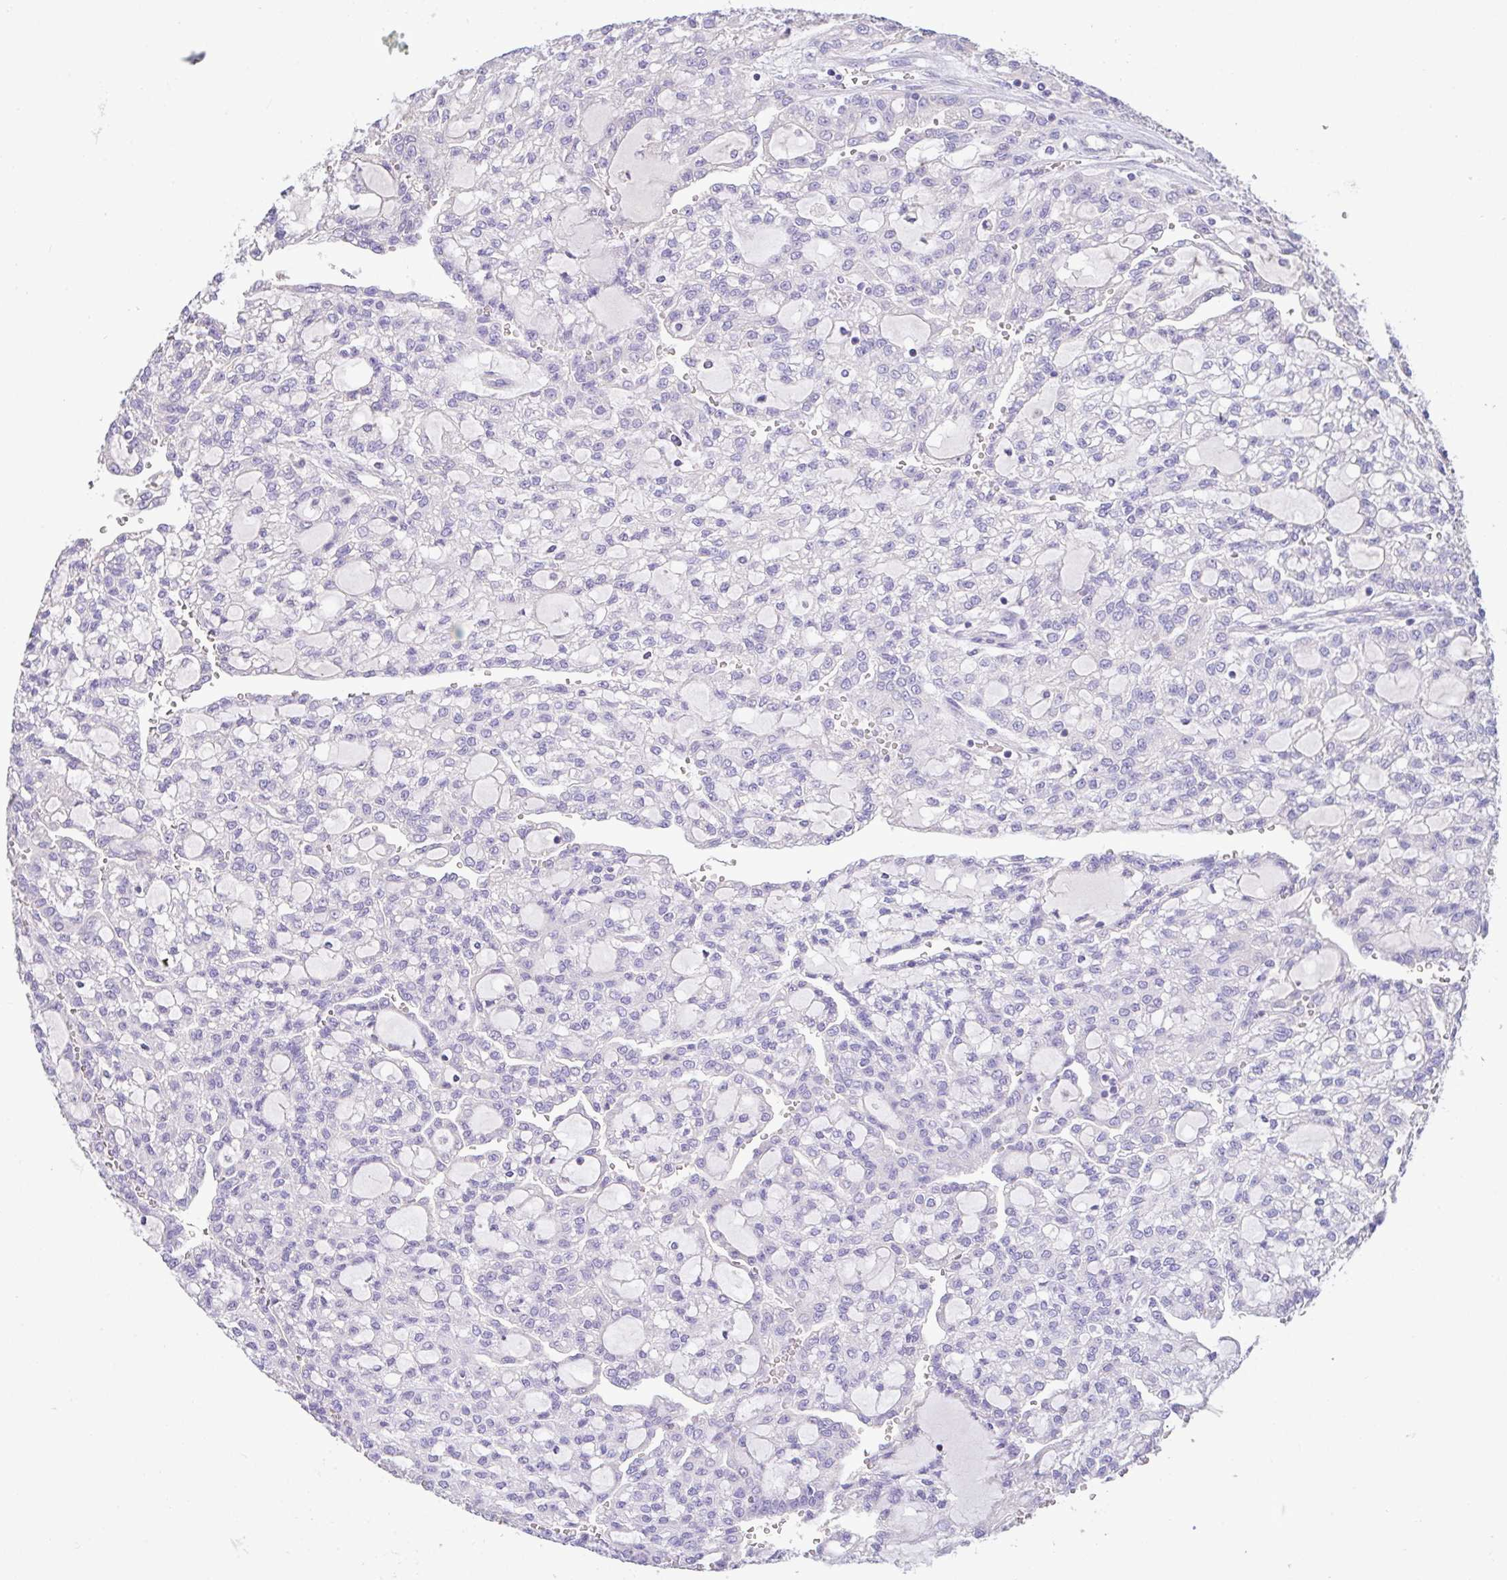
{"staining": {"intensity": "negative", "quantity": "none", "location": "none"}, "tissue": "renal cancer", "cell_type": "Tumor cells", "image_type": "cancer", "snomed": [{"axis": "morphology", "description": "Adenocarcinoma, NOS"}, {"axis": "topography", "description": "Kidney"}], "caption": "Adenocarcinoma (renal) stained for a protein using IHC shows no expression tumor cells.", "gene": "CA10", "patient": {"sex": "male", "age": 63}}